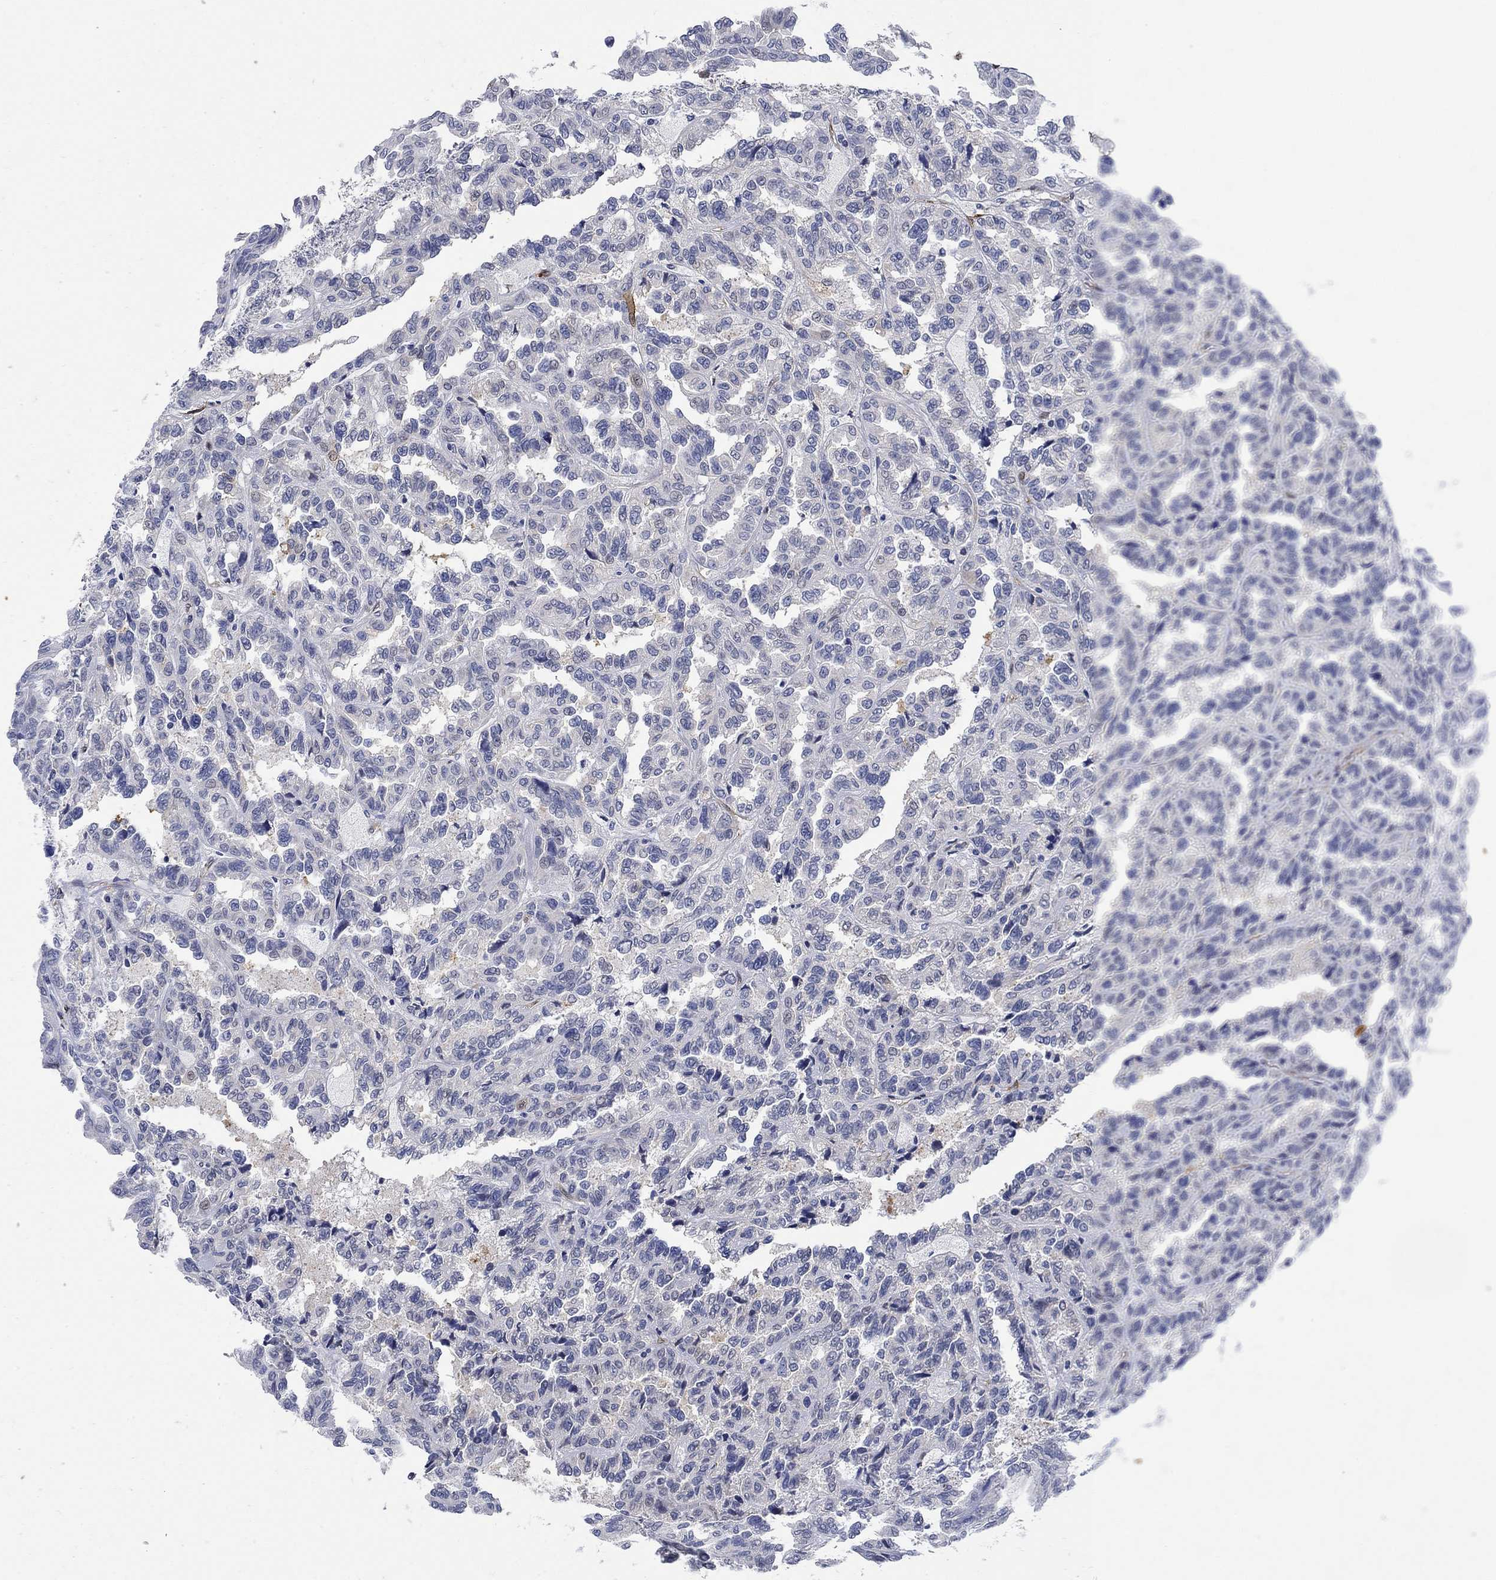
{"staining": {"intensity": "negative", "quantity": "none", "location": "none"}, "tissue": "renal cancer", "cell_type": "Tumor cells", "image_type": "cancer", "snomed": [{"axis": "morphology", "description": "Adenocarcinoma, NOS"}, {"axis": "topography", "description": "Kidney"}], "caption": "This is an IHC photomicrograph of renal cancer. There is no staining in tumor cells.", "gene": "TGM2", "patient": {"sex": "male", "age": 79}}